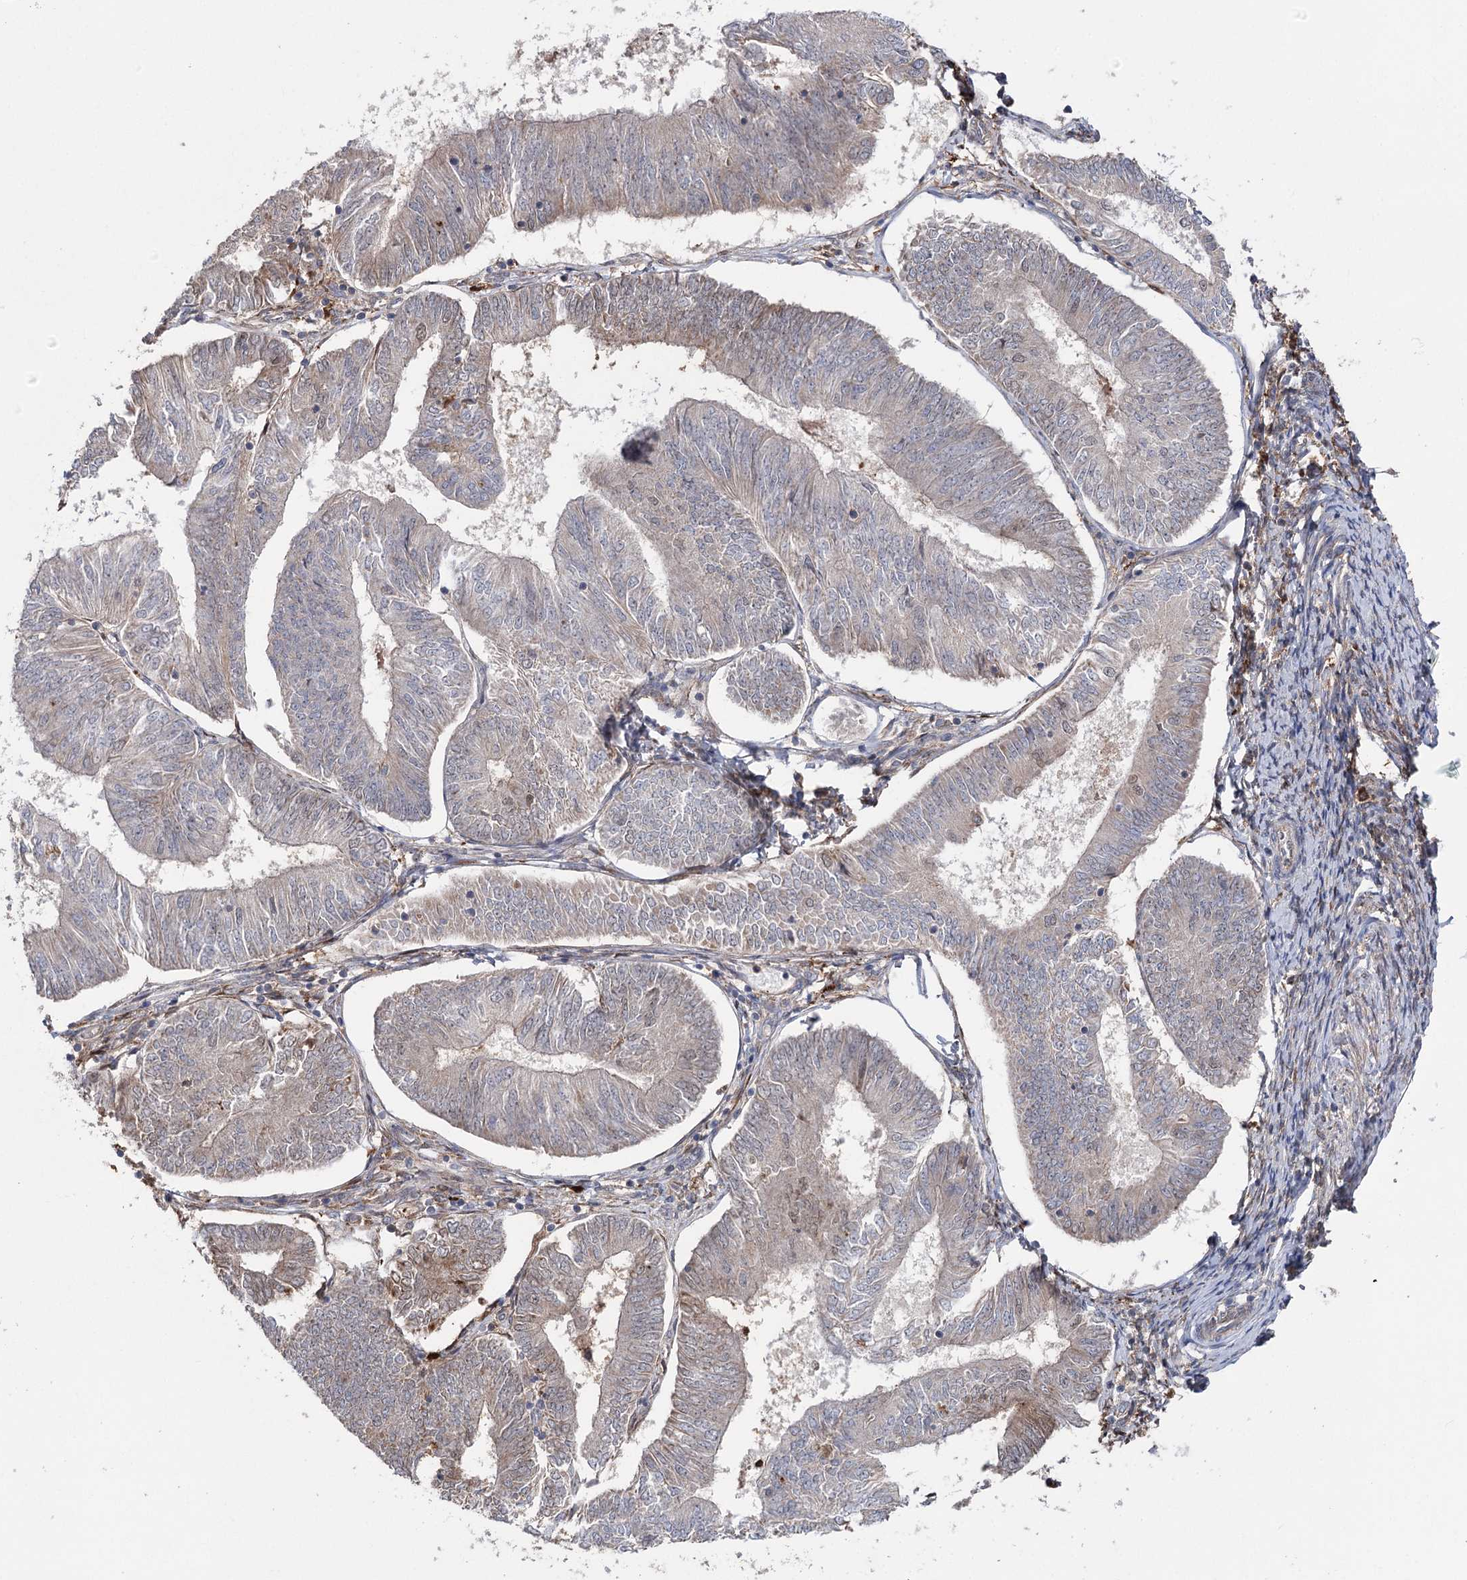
{"staining": {"intensity": "weak", "quantity": "<25%", "location": "cytoplasmic/membranous"}, "tissue": "endometrial cancer", "cell_type": "Tumor cells", "image_type": "cancer", "snomed": [{"axis": "morphology", "description": "Adenocarcinoma, NOS"}, {"axis": "topography", "description": "Endometrium"}], "caption": "An immunohistochemistry (IHC) photomicrograph of endometrial adenocarcinoma is shown. There is no staining in tumor cells of endometrial adenocarcinoma.", "gene": "OTUD1", "patient": {"sex": "female", "age": 58}}